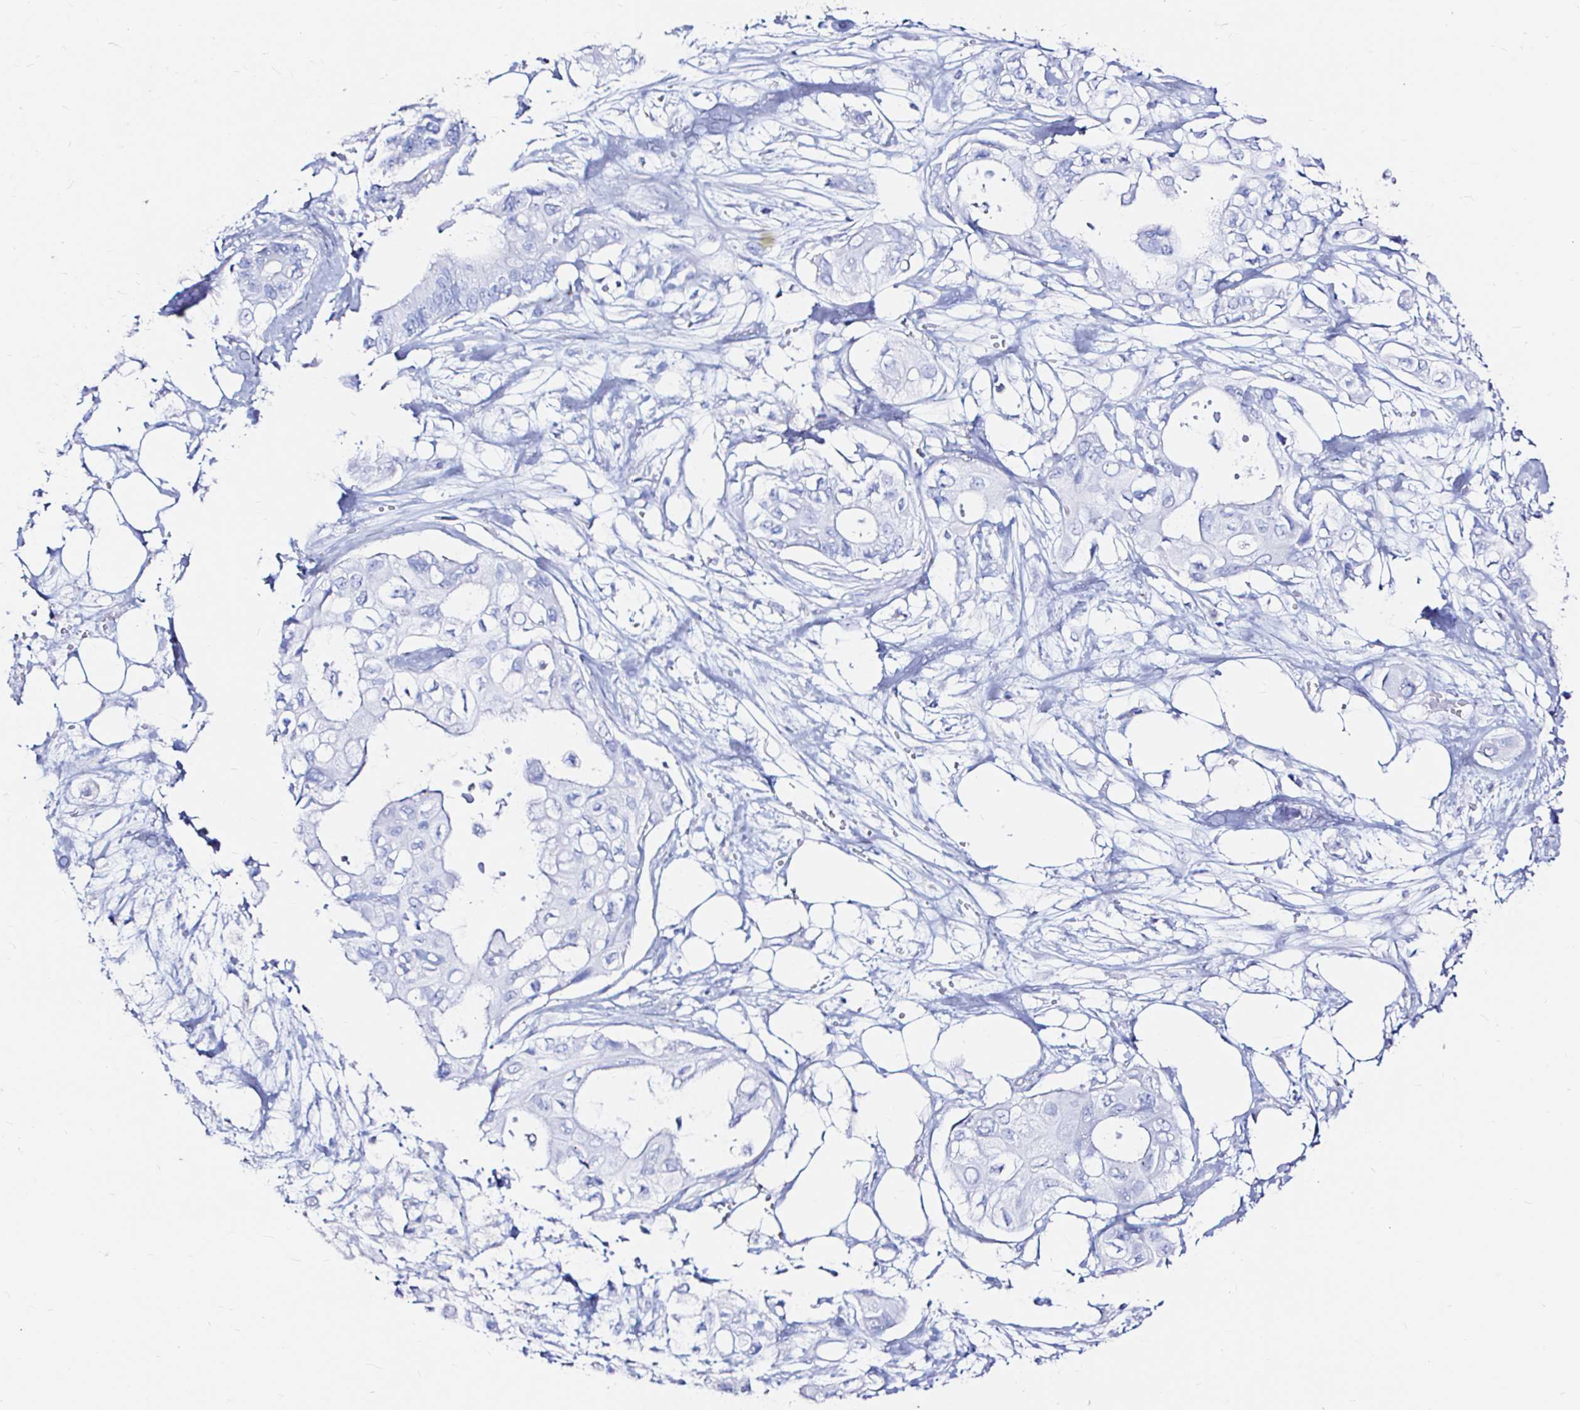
{"staining": {"intensity": "negative", "quantity": "none", "location": "none"}, "tissue": "pancreatic cancer", "cell_type": "Tumor cells", "image_type": "cancer", "snomed": [{"axis": "morphology", "description": "Adenocarcinoma, NOS"}, {"axis": "topography", "description": "Pancreas"}], "caption": "Pancreatic cancer was stained to show a protein in brown. There is no significant staining in tumor cells. (DAB immunohistochemistry, high magnification).", "gene": "ZNF432", "patient": {"sex": "female", "age": 63}}